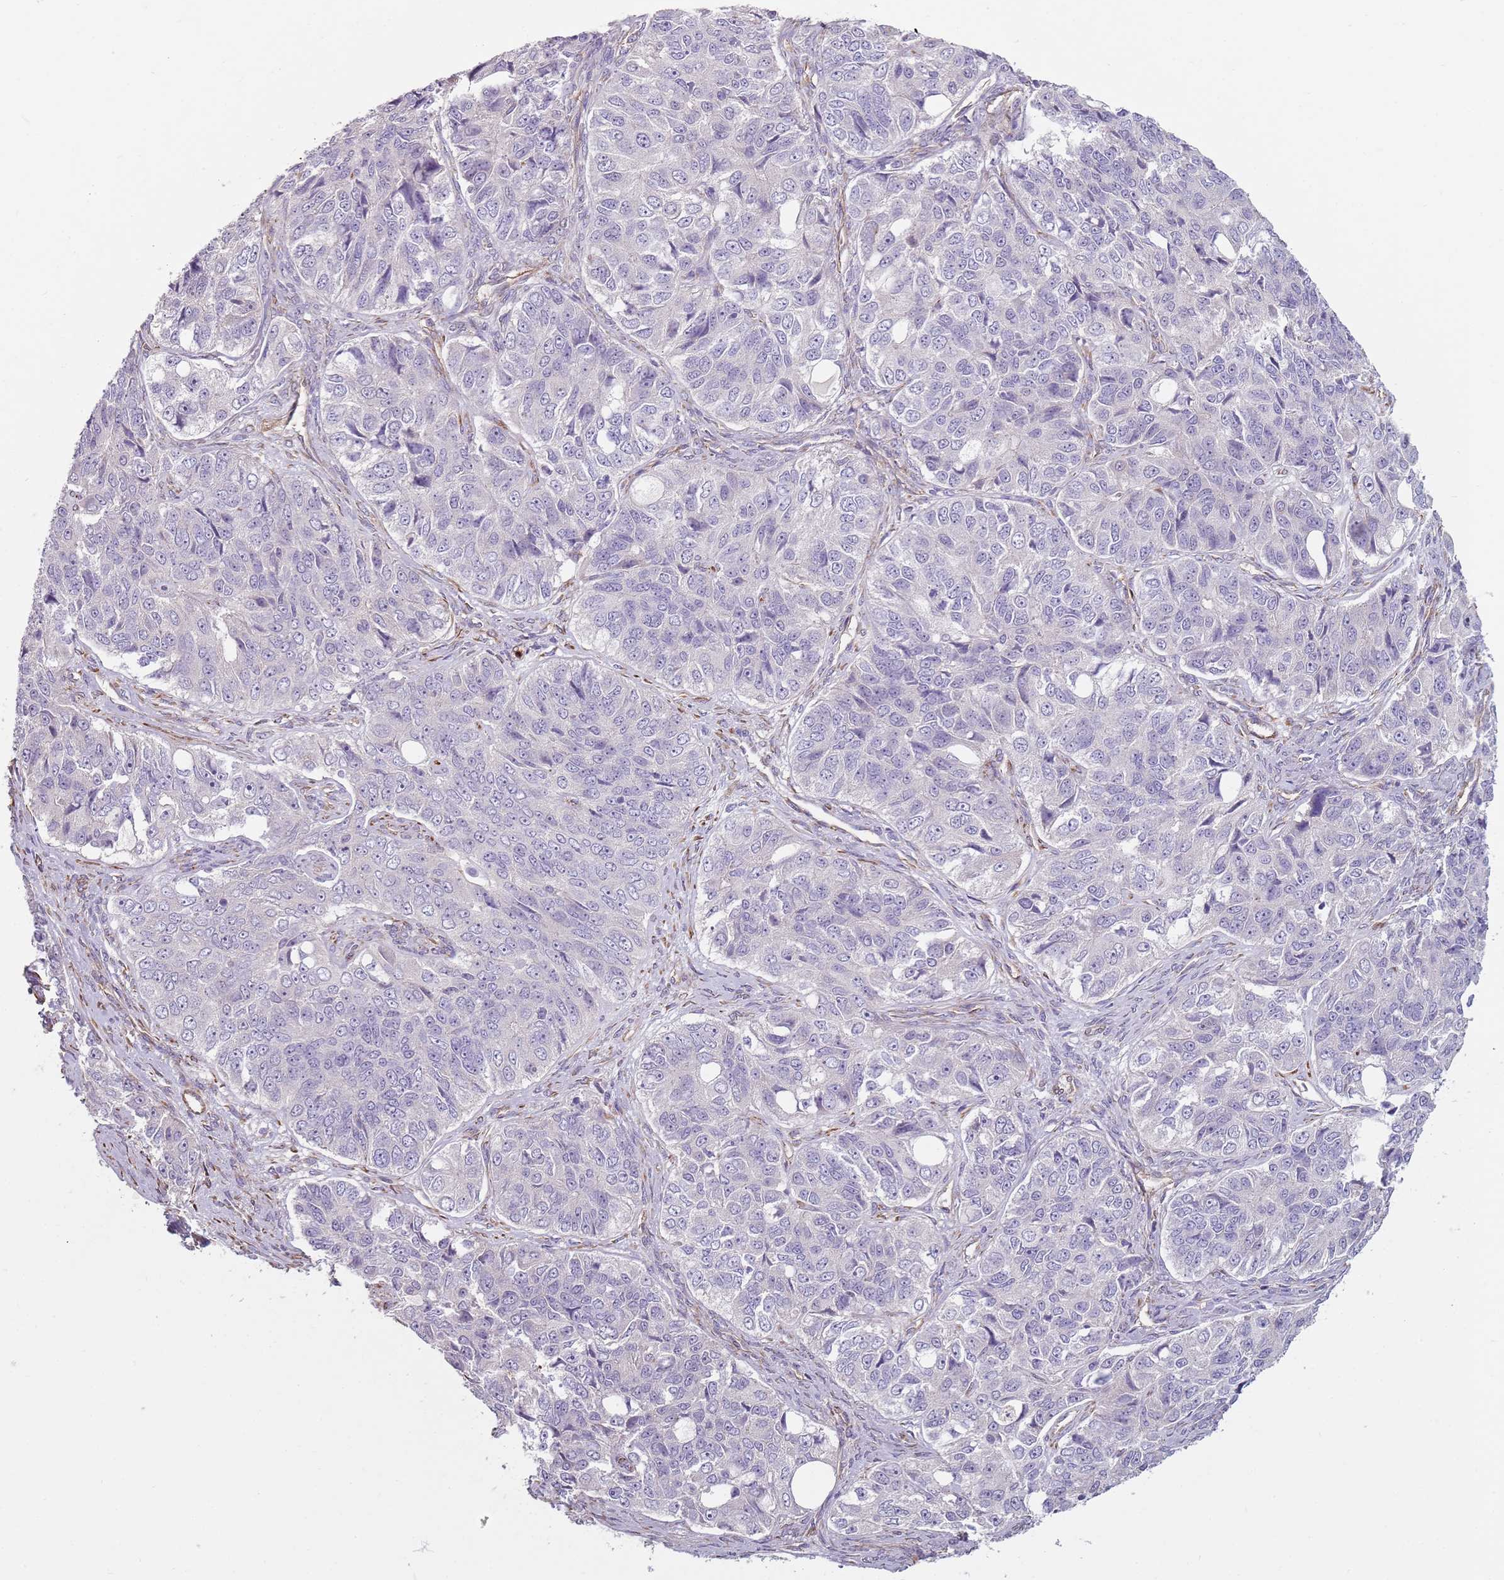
{"staining": {"intensity": "negative", "quantity": "none", "location": "none"}, "tissue": "ovarian cancer", "cell_type": "Tumor cells", "image_type": "cancer", "snomed": [{"axis": "morphology", "description": "Carcinoma, endometroid"}, {"axis": "topography", "description": "Ovary"}], "caption": "Tumor cells show no significant protein expression in ovarian cancer (endometroid carcinoma).", "gene": "PHLPP2", "patient": {"sex": "female", "age": 51}}